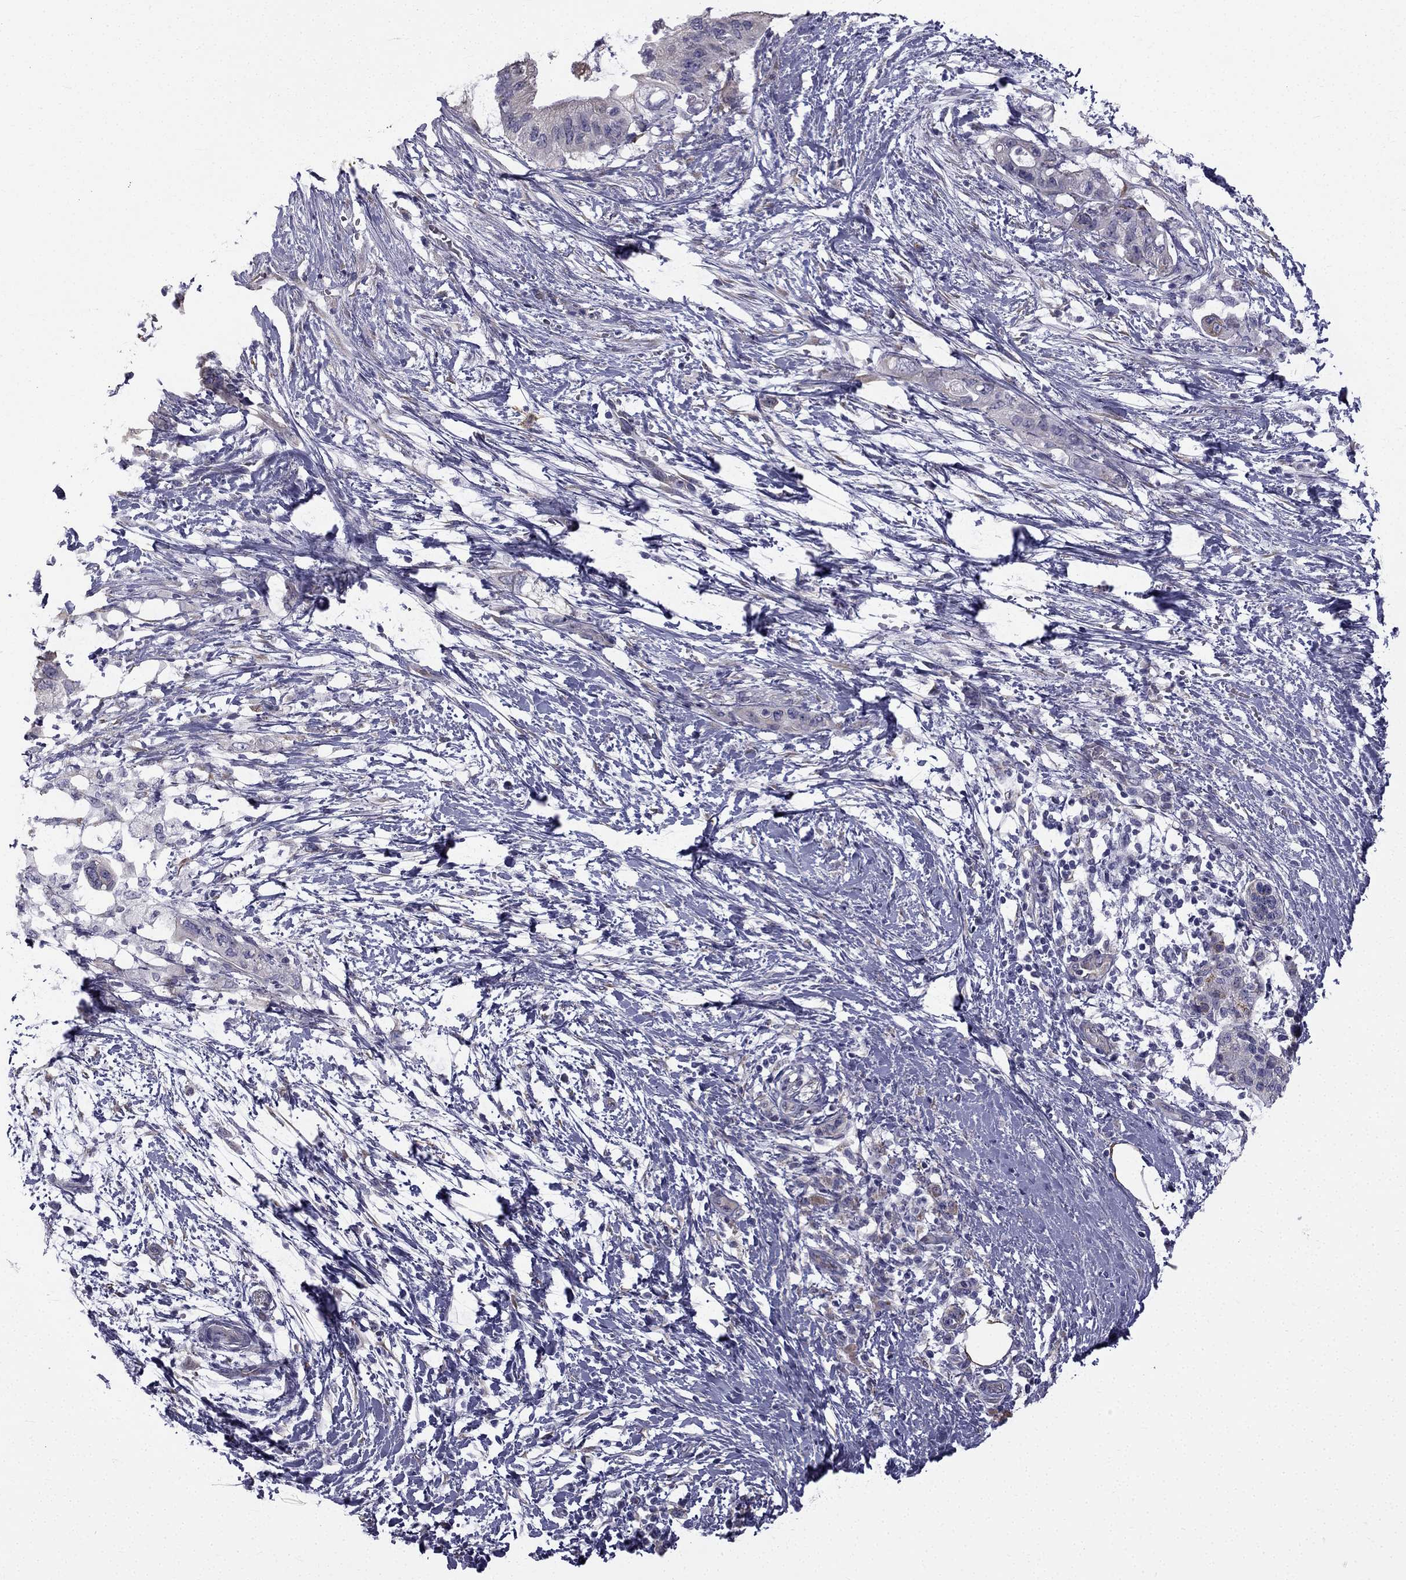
{"staining": {"intensity": "moderate", "quantity": "<25%", "location": "cytoplasmic/membranous"}, "tissue": "pancreatic cancer", "cell_type": "Tumor cells", "image_type": "cancer", "snomed": [{"axis": "morphology", "description": "Adenocarcinoma, NOS"}, {"axis": "topography", "description": "Pancreas"}], "caption": "This is a photomicrograph of immunohistochemistry staining of pancreatic adenocarcinoma, which shows moderate staining in the cytoplasmic/membranous of tumor cells.", "gene": "CCDC40", "patient": {"sex": "female", "age": 72}}